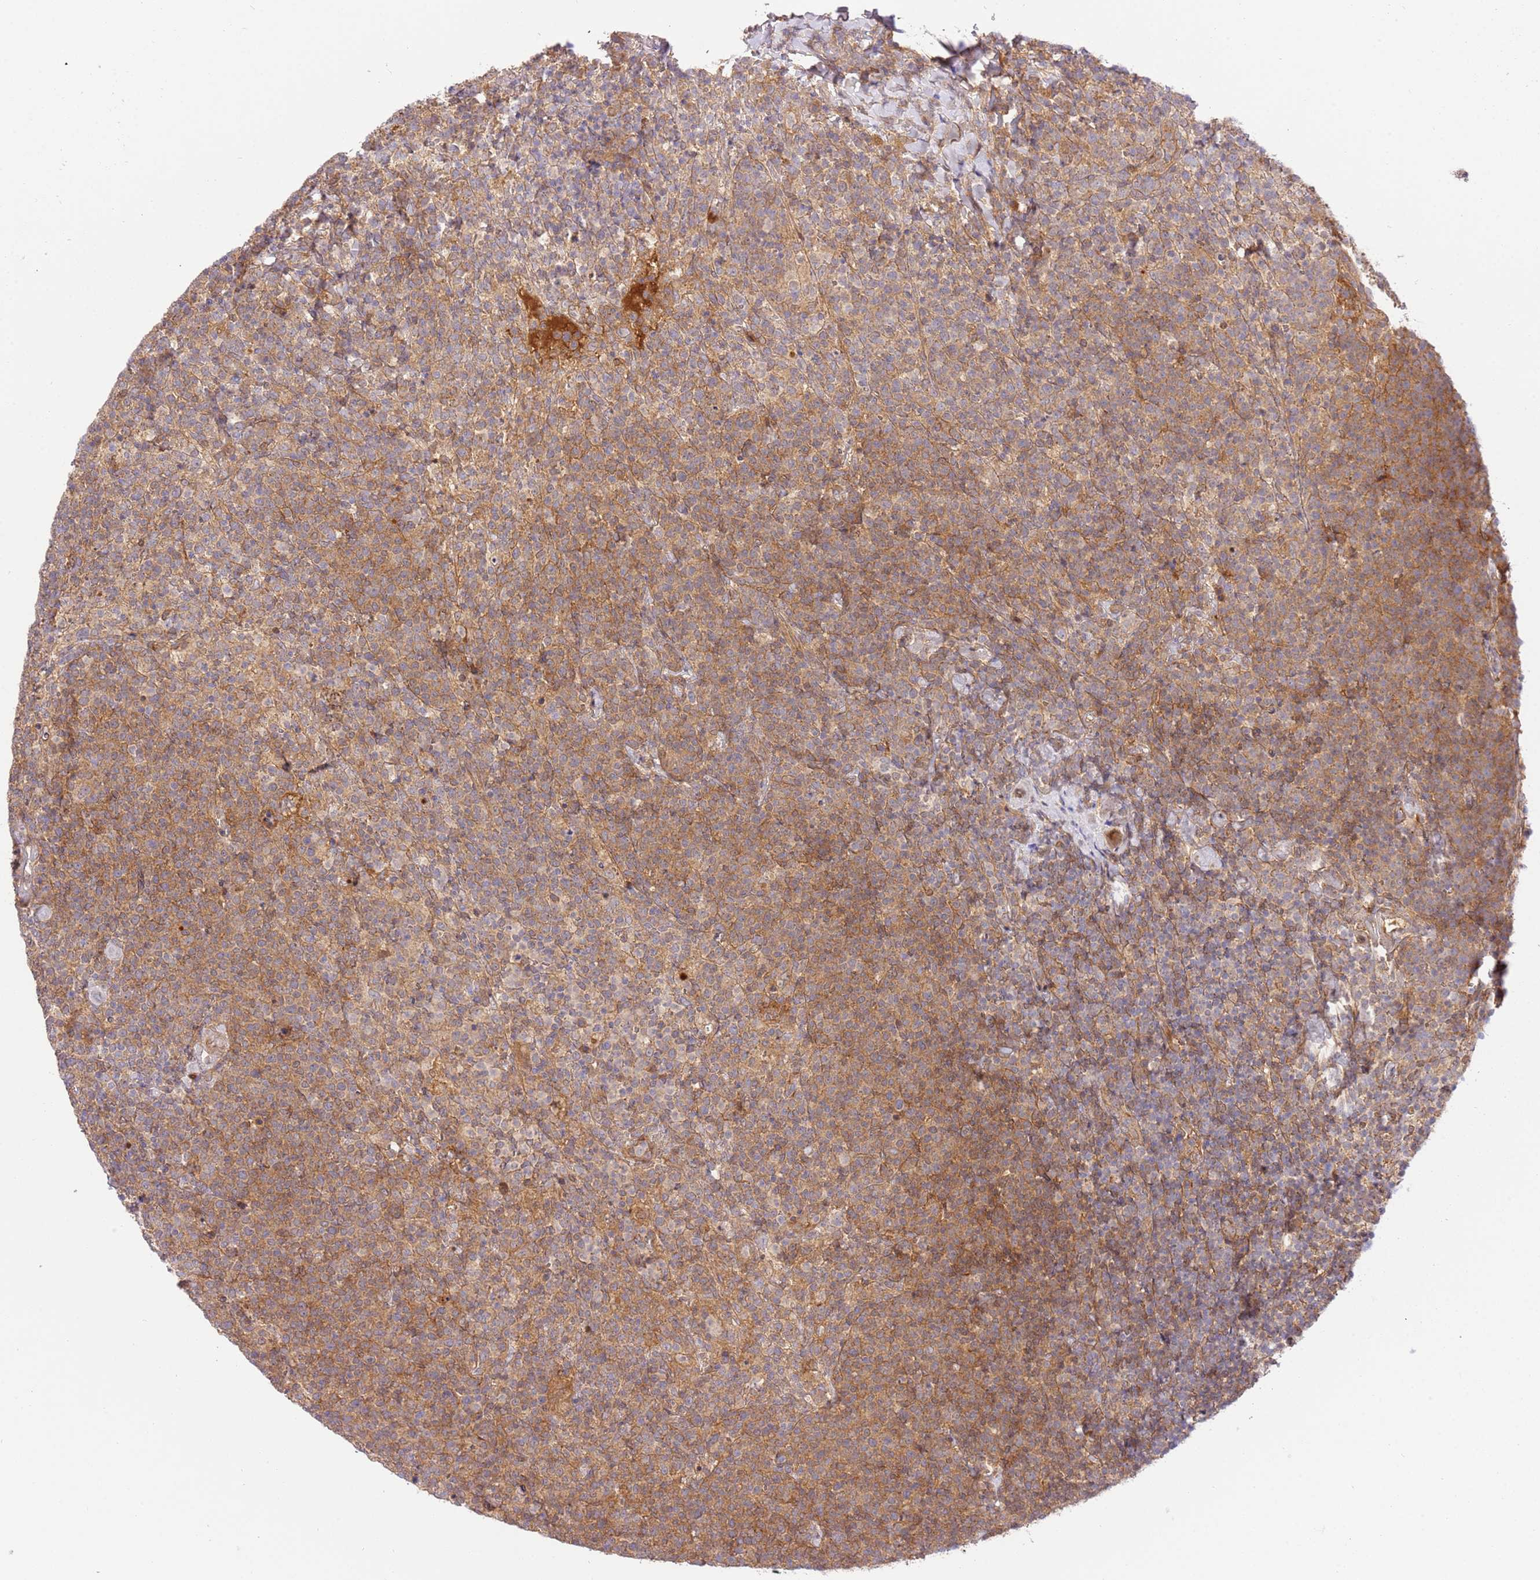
{"staining": {"intensity": "moderate", "quantity": ">75%", "location": "cytoplasmic/membranous"}, "tissue": "lymphoma", "cell_type": "Tumor cells", "image_type": "cancer", "snomed": [{"axis": "morphology", "description": "Malignant lymphoma, non-Hodgkin's type, High grade"}, {"axis": "topography", "description": "Lymph node"}], "caption": "This micrograph demonstrates immunohistochemistry staining of malignant lymphoma, non-Hodgkin's type (high-grade), with medium moderate cytoplasmic/membranous positivity in approximately >75% of tumor cells.", "gene": "C8G", "patient": {"sex": "male", "age": 61}}